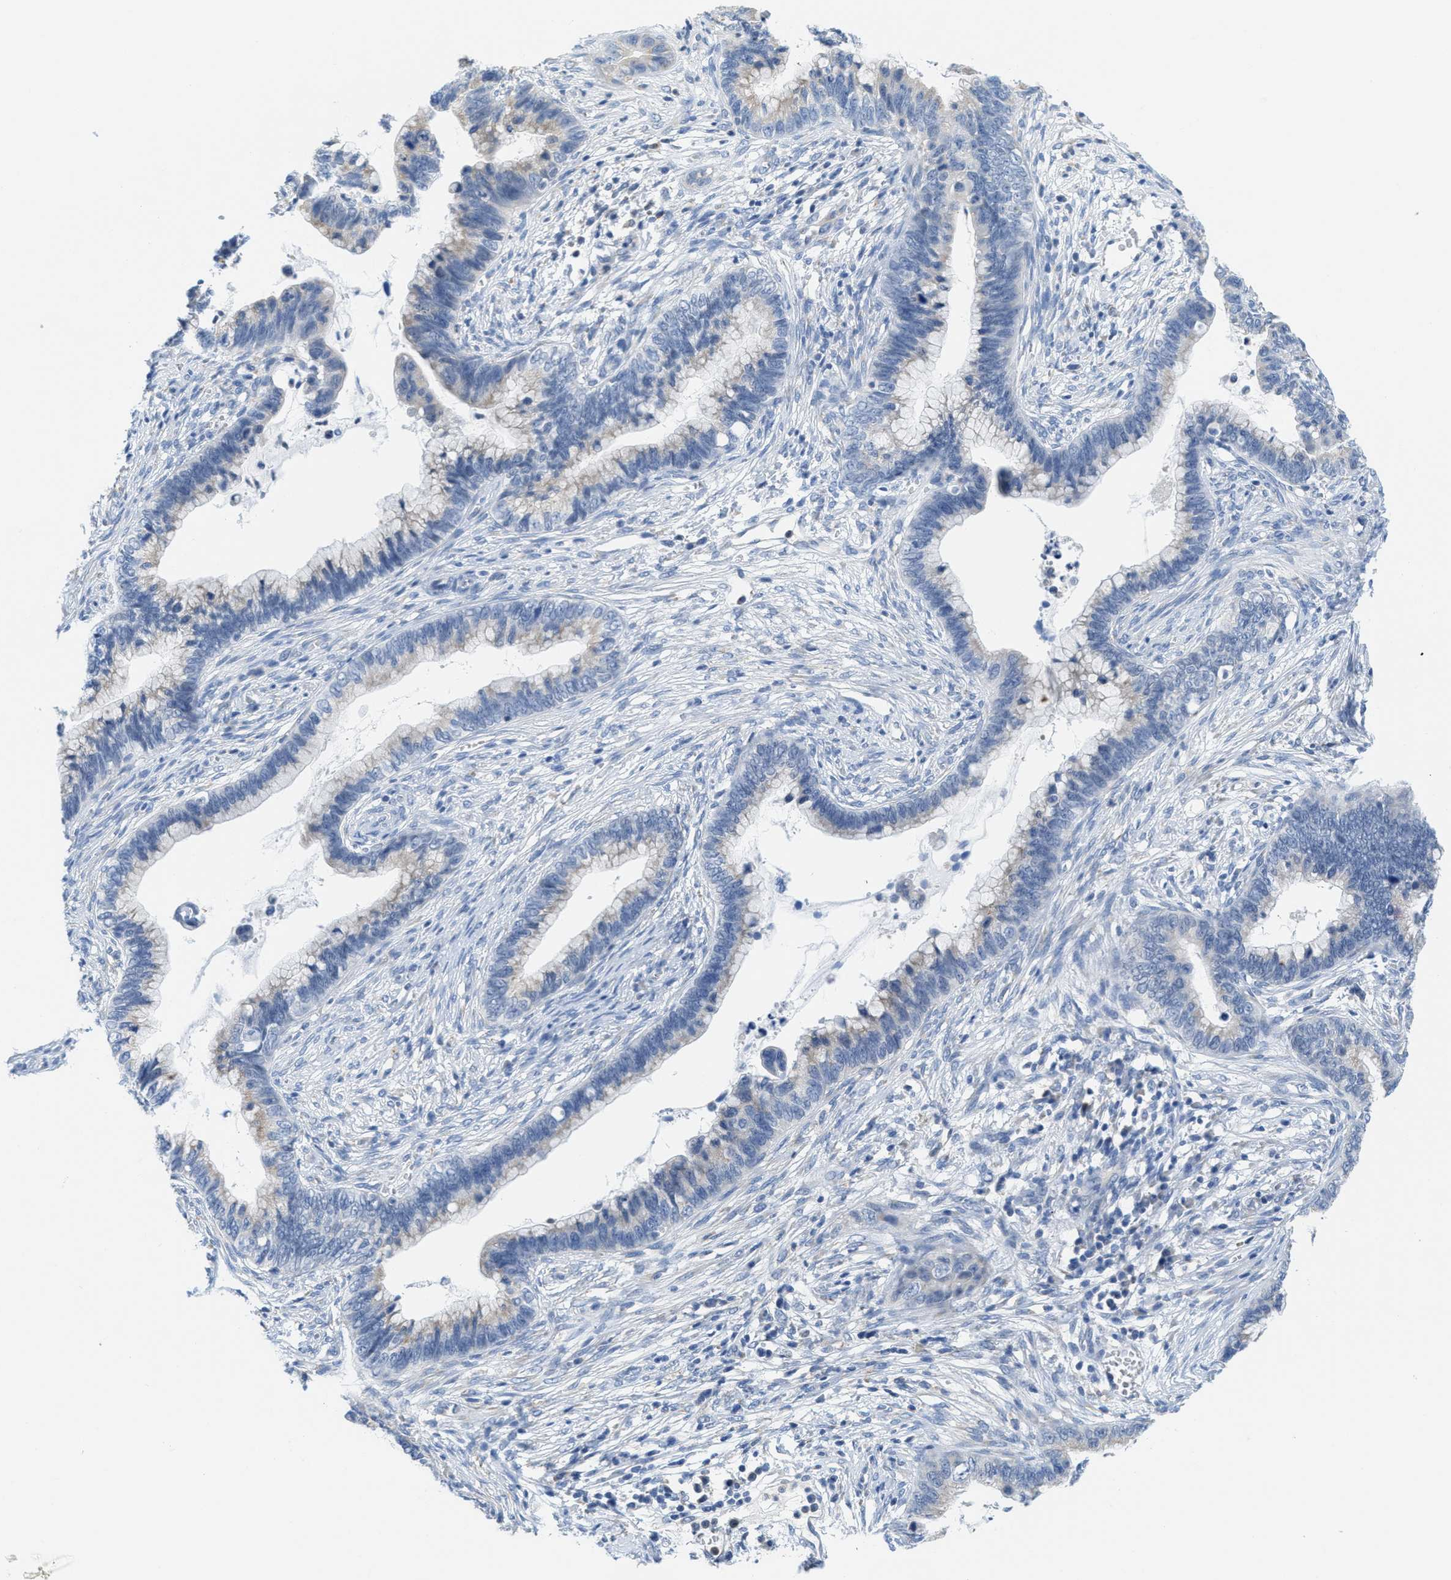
{"staining": {"intensity": "negative", "quantity": "none", "location": "none"}, "tissue": "cervical cancer", "cell_type": "Tumor cells", "image_type": "cancer", "snomed": [{"axis": "morphology", "description": "Adenocarcinoma, NOS"}, {"axis": "topography", "description": "Cervix"}], "caption": "This is a micrograph of immunohistochemistry (IHC) staining of adenocarcinoma (cervical), which shows no positivity in tumor cells.", "gene": "PTDSS1", "patient": {"sex": "female", "age": 44}}